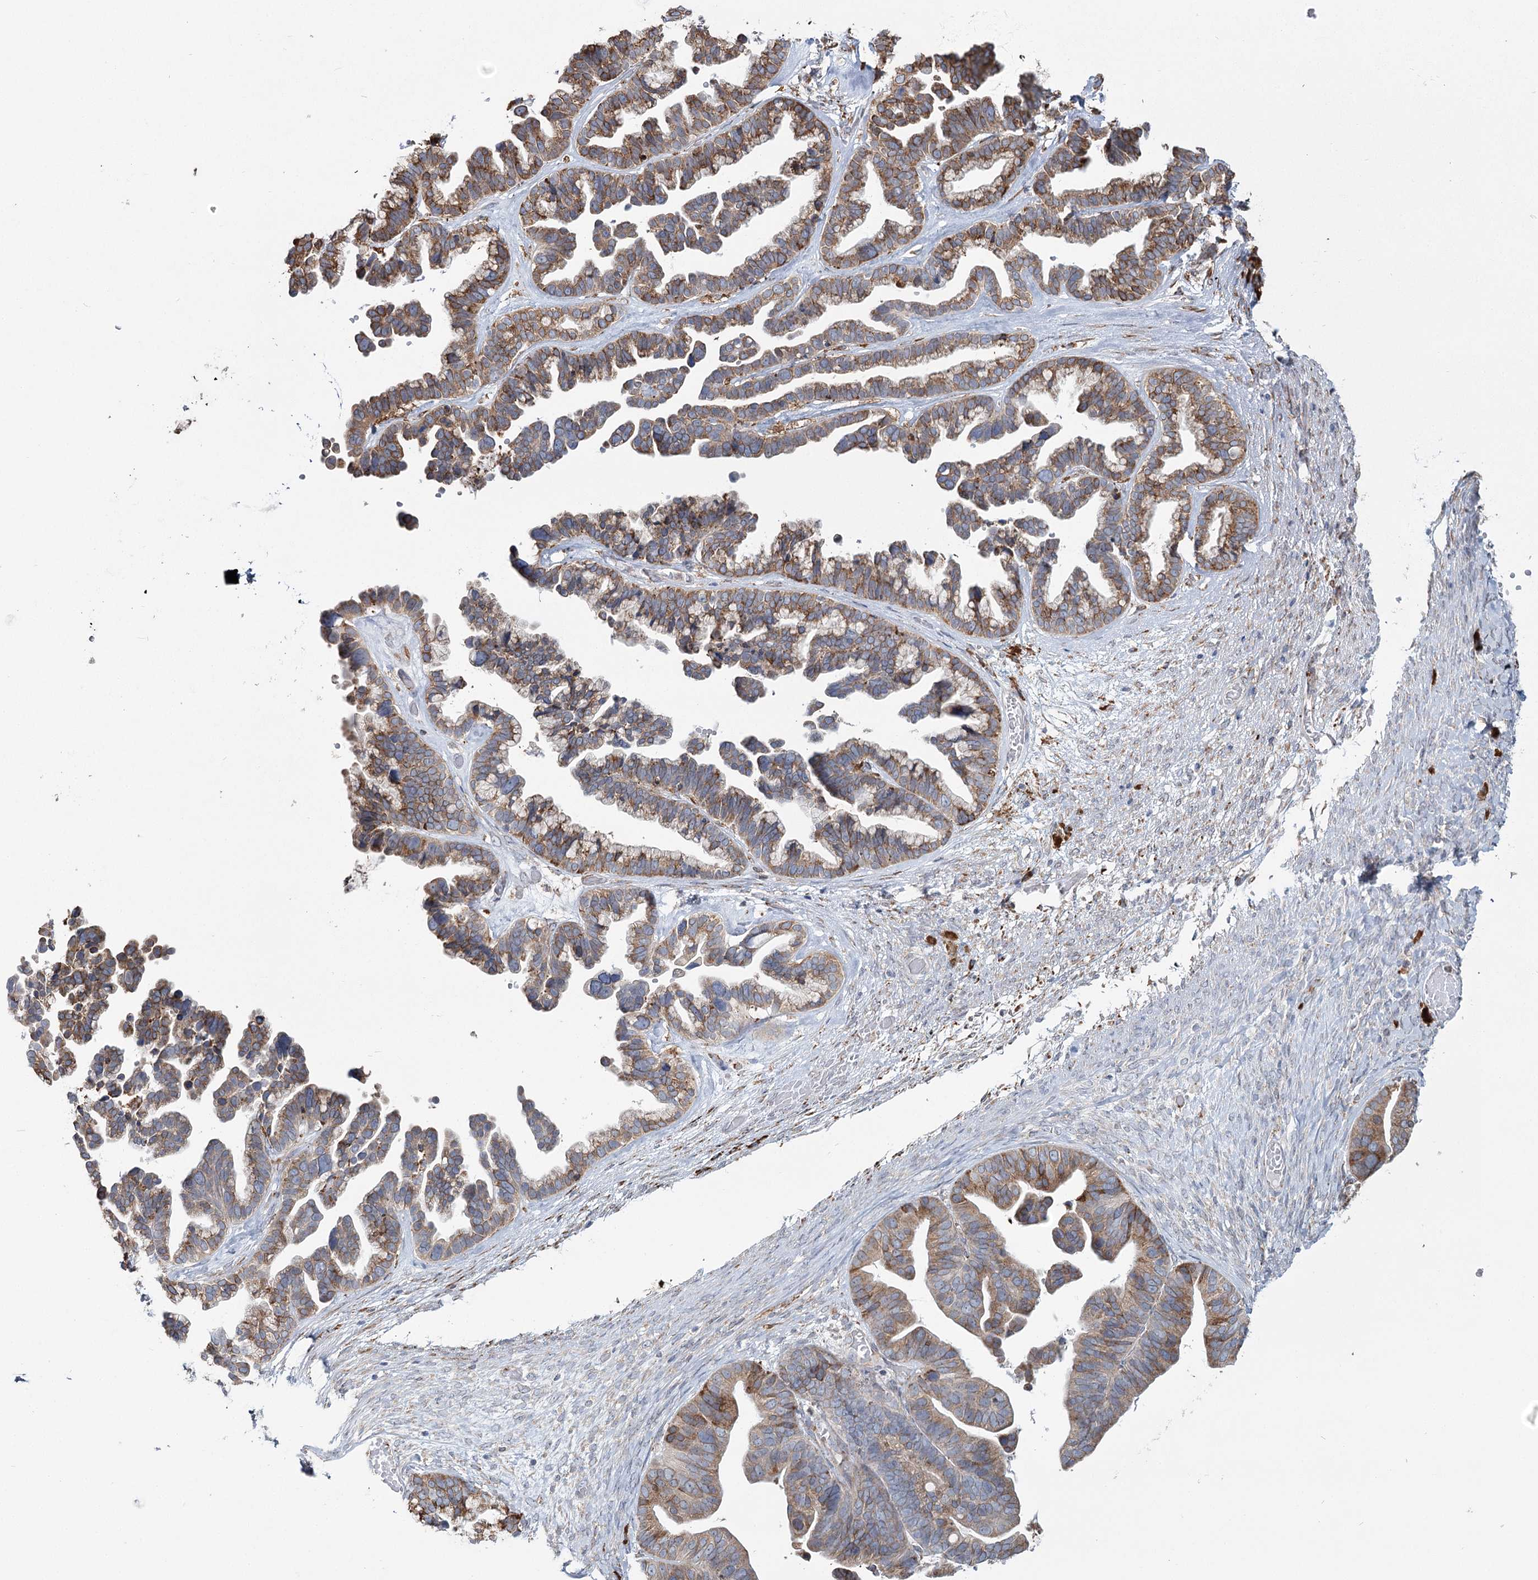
{"staining": {"intensity": "moderate", "quantity": ">75%", "location": "cytoplasmic/membranous"}, "tissue": "ovarian cancer", "cell_type": "Tumor cells", "image_type": "cancer", "snomed": [{"axis": "morphology", "description": "Cystadenocarcinoma, serous, NOS"}, {"axis": "topography", "description": "Ovary"}], "caption": "Brown immunohistochemical staining in human ovarian cancer exhibits moderate cytoplasmic/membranous staining in approximately >75% of tumor cells.", "gene": "ZCCHC9", "patient": {"sex": "female", "age": 56}}